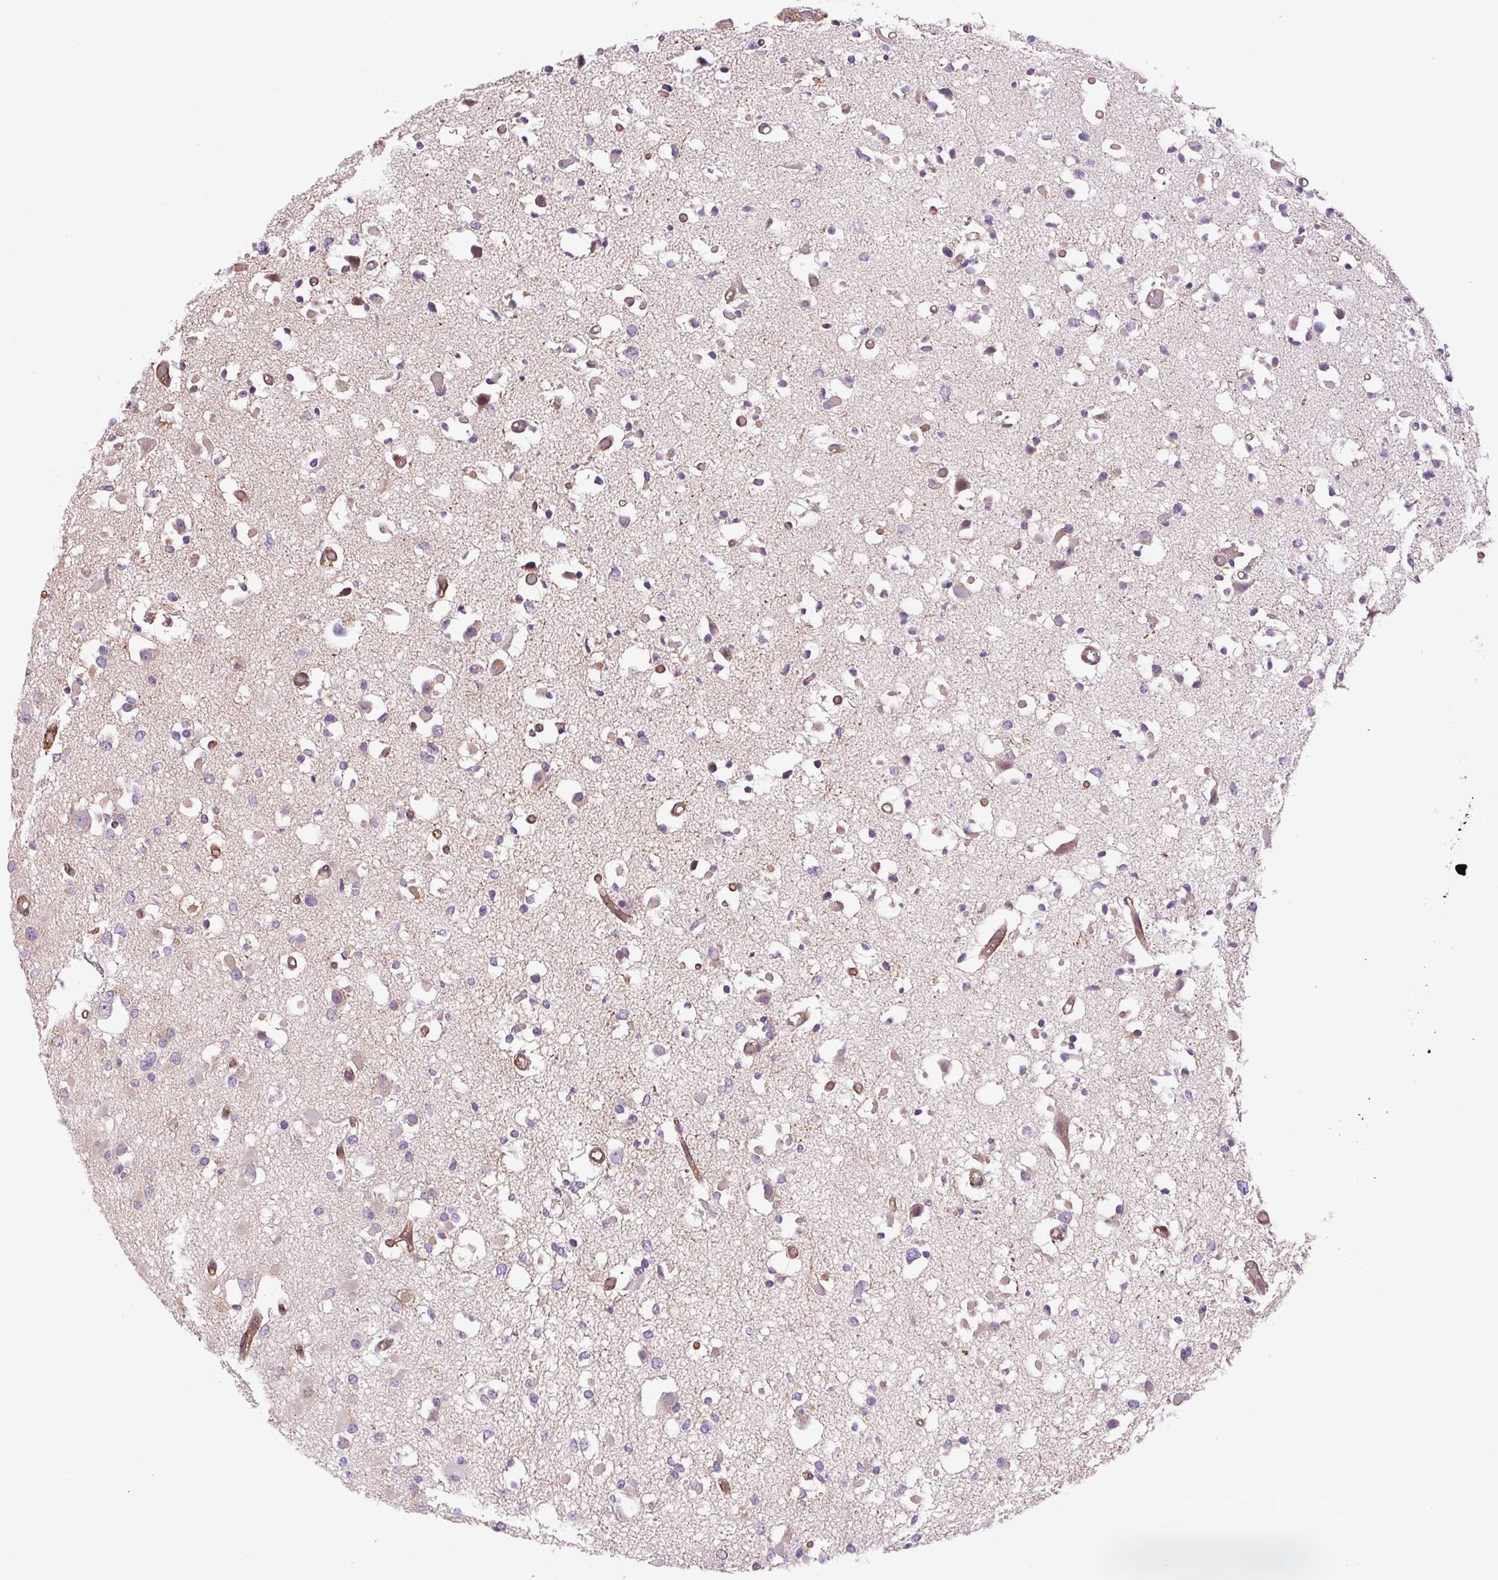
{"staining": {"intensity": "negative", "quantity": "none", "location": "none"}, "tissue": "glioma", "cell_type": "Tumor cells", "image_type": "cancer", "snomed": [{"axis": "morphology", "description": "Glioma, malignant, Low grade"}, {"axis": "topography", "description": "Brain"}], "caption": "Histopathology image shows no protein expression in tumor cells of glioma tissue. (DAB (3,3'-diaminobenzidine) IHC, high magnification).", "gene": "SEPTIN10", "patient": {"sex": "female", "age": 22}}